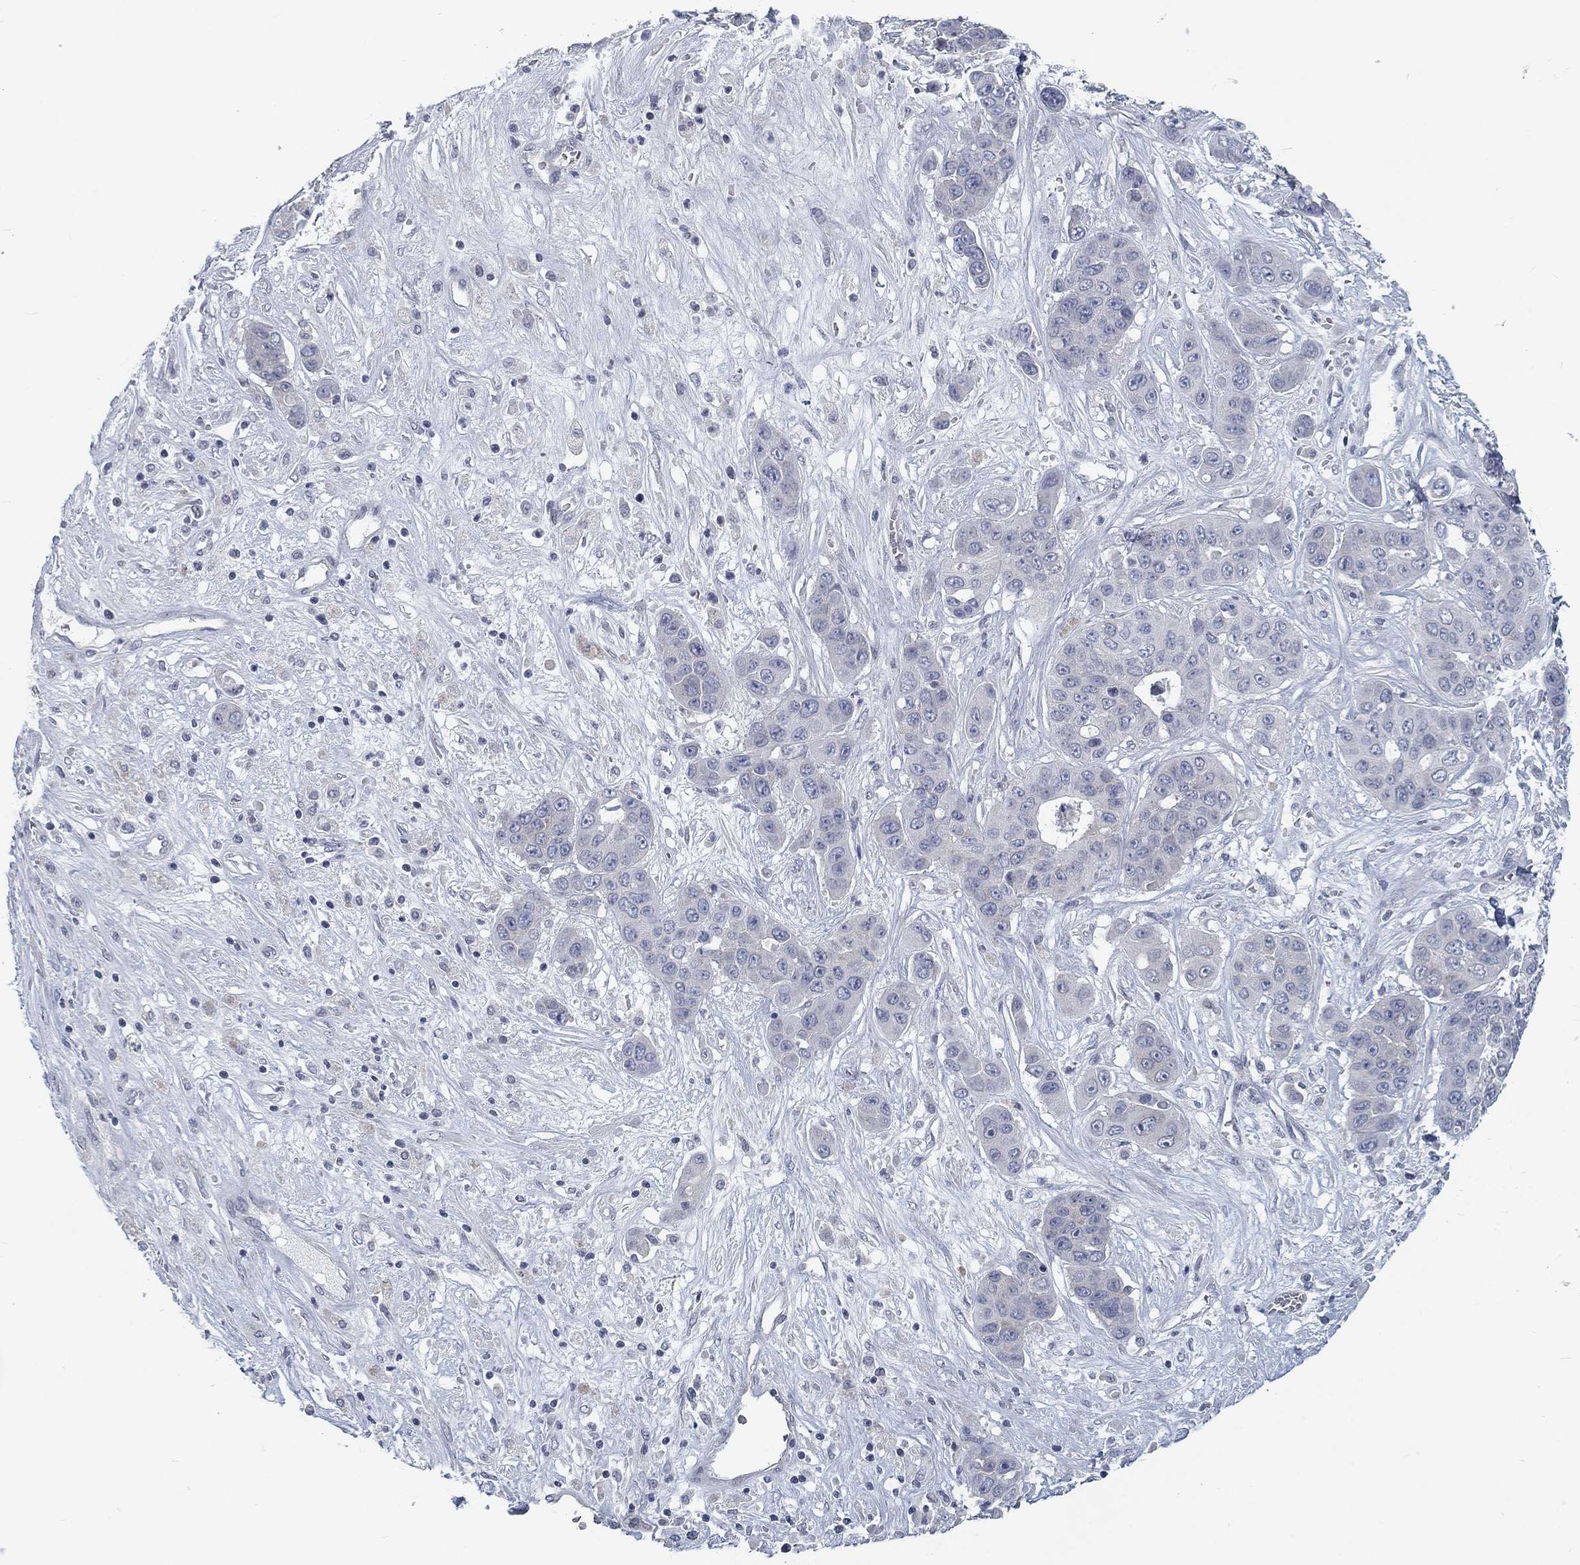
{"staining": {"intensity": "negative", "quantity": "none", "location": "none"}, "tissue": "liver cancer", "cell_type": "Tumor cells", "image_type": "cancer", "snomed": [{"axis": "morphology", "description": "Cholangiocarcinoma"}, {"axis": "topography", "description": "Liver"}], "caption": "An immunohistochemistry (IHC) histopathology image of liver cancer (cholangiocarcinoma) is shown. There is no staining in tumor cells of liver cancer (cholangiocarcinoma).", "gene": "ATP1A3", "patient": {"sex": "female", "age": 52}}